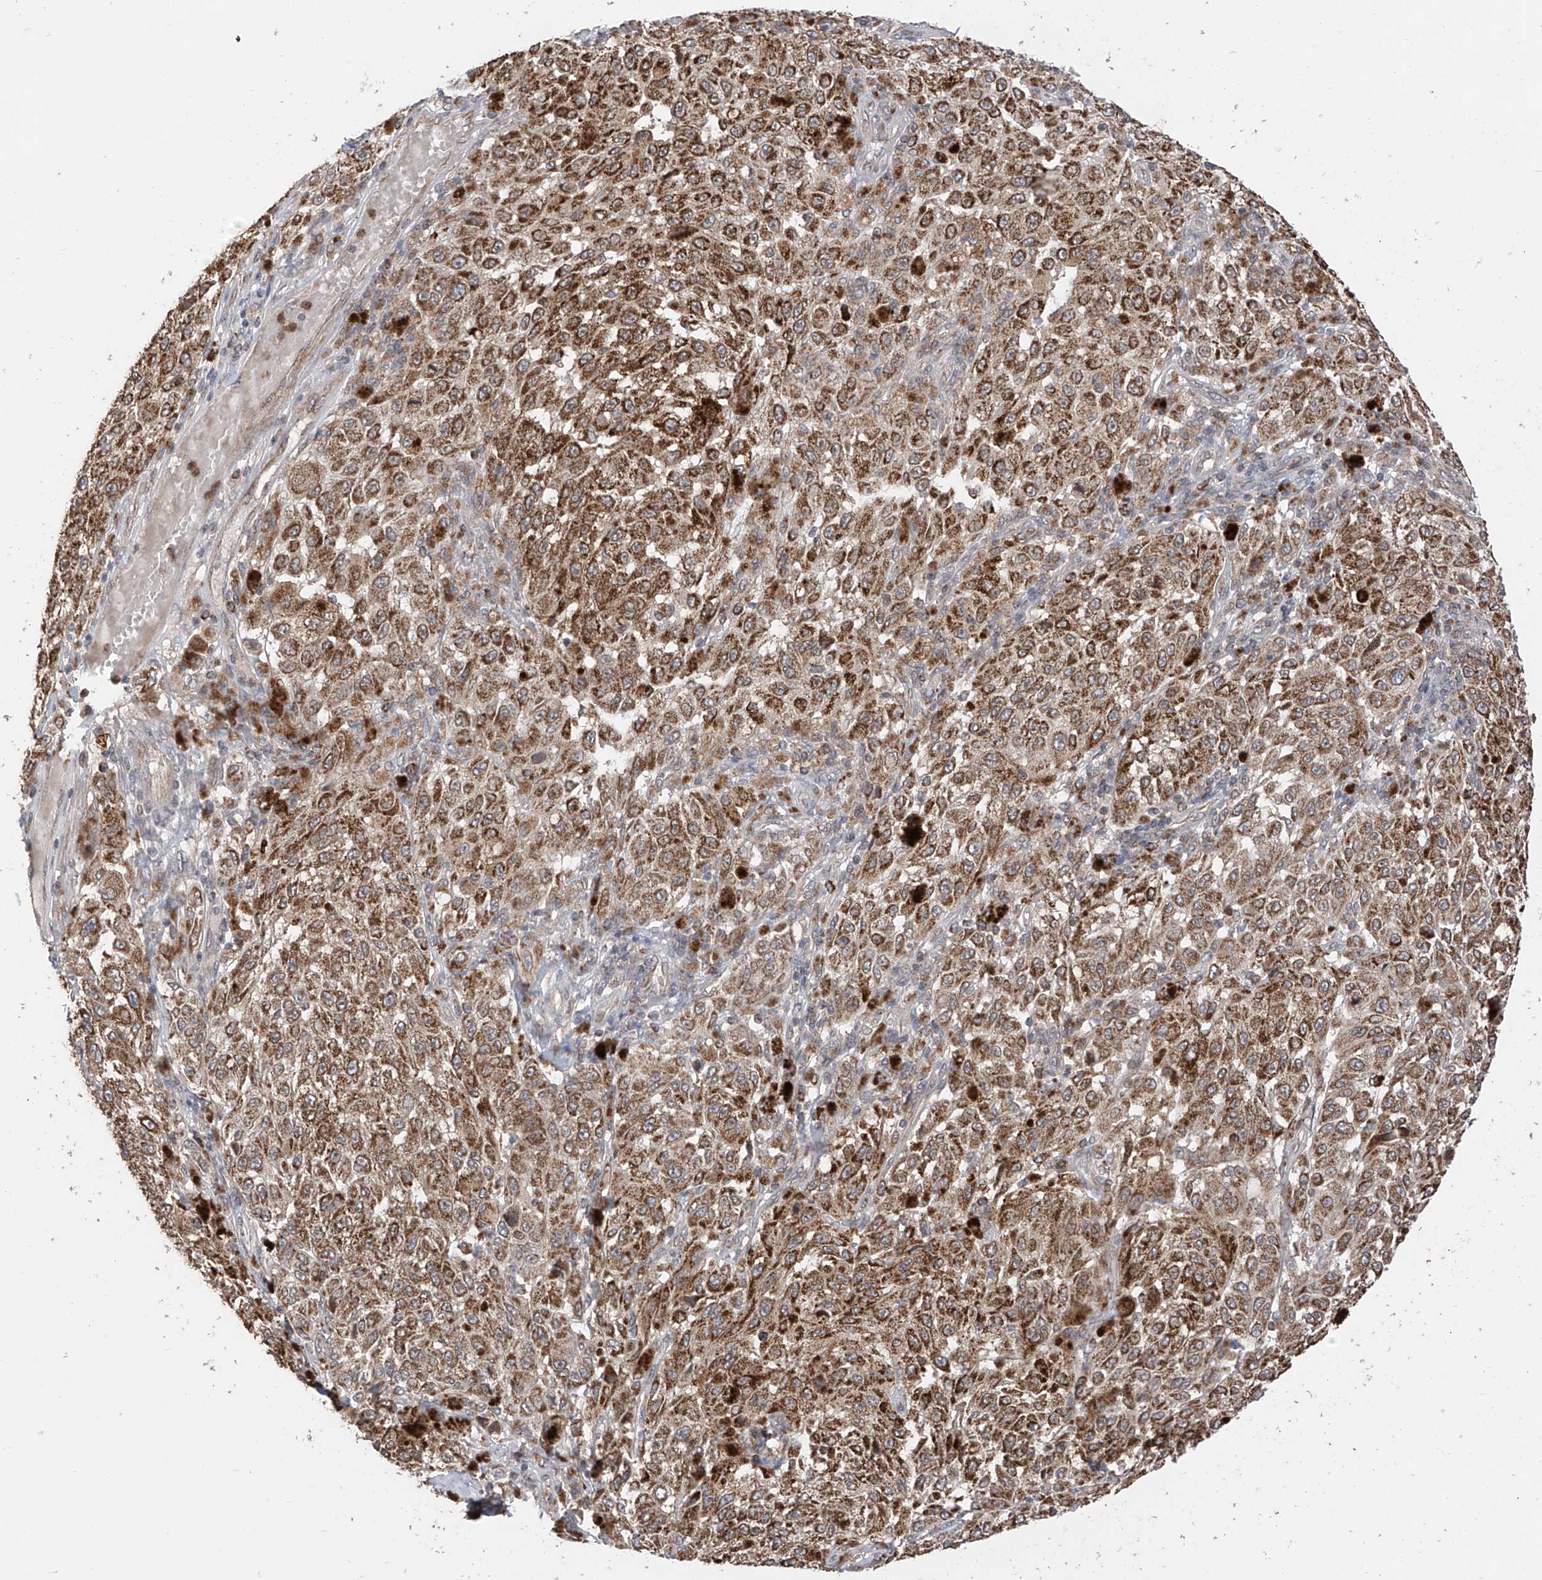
{"staining": {"intensity": "strong", "quantity": ">75%", "location": "cytoplasmic/membranous"}, "tissue": "melanoma", "cell_type": "Tumor cells", "image_type": "cancer", "snomed": [{"axis": "morphology", "description": "Malignant melanoma, NOS"}, {"axis": "topography", "description": "Skin"}], "caption": "A histopathology image of human melanoma stained for a protein shows strong cytoplasmic/membranous brown staining in tumor cells.", "gene": "AHCTF1", "patient": {"sex": "female", "age": 64}}